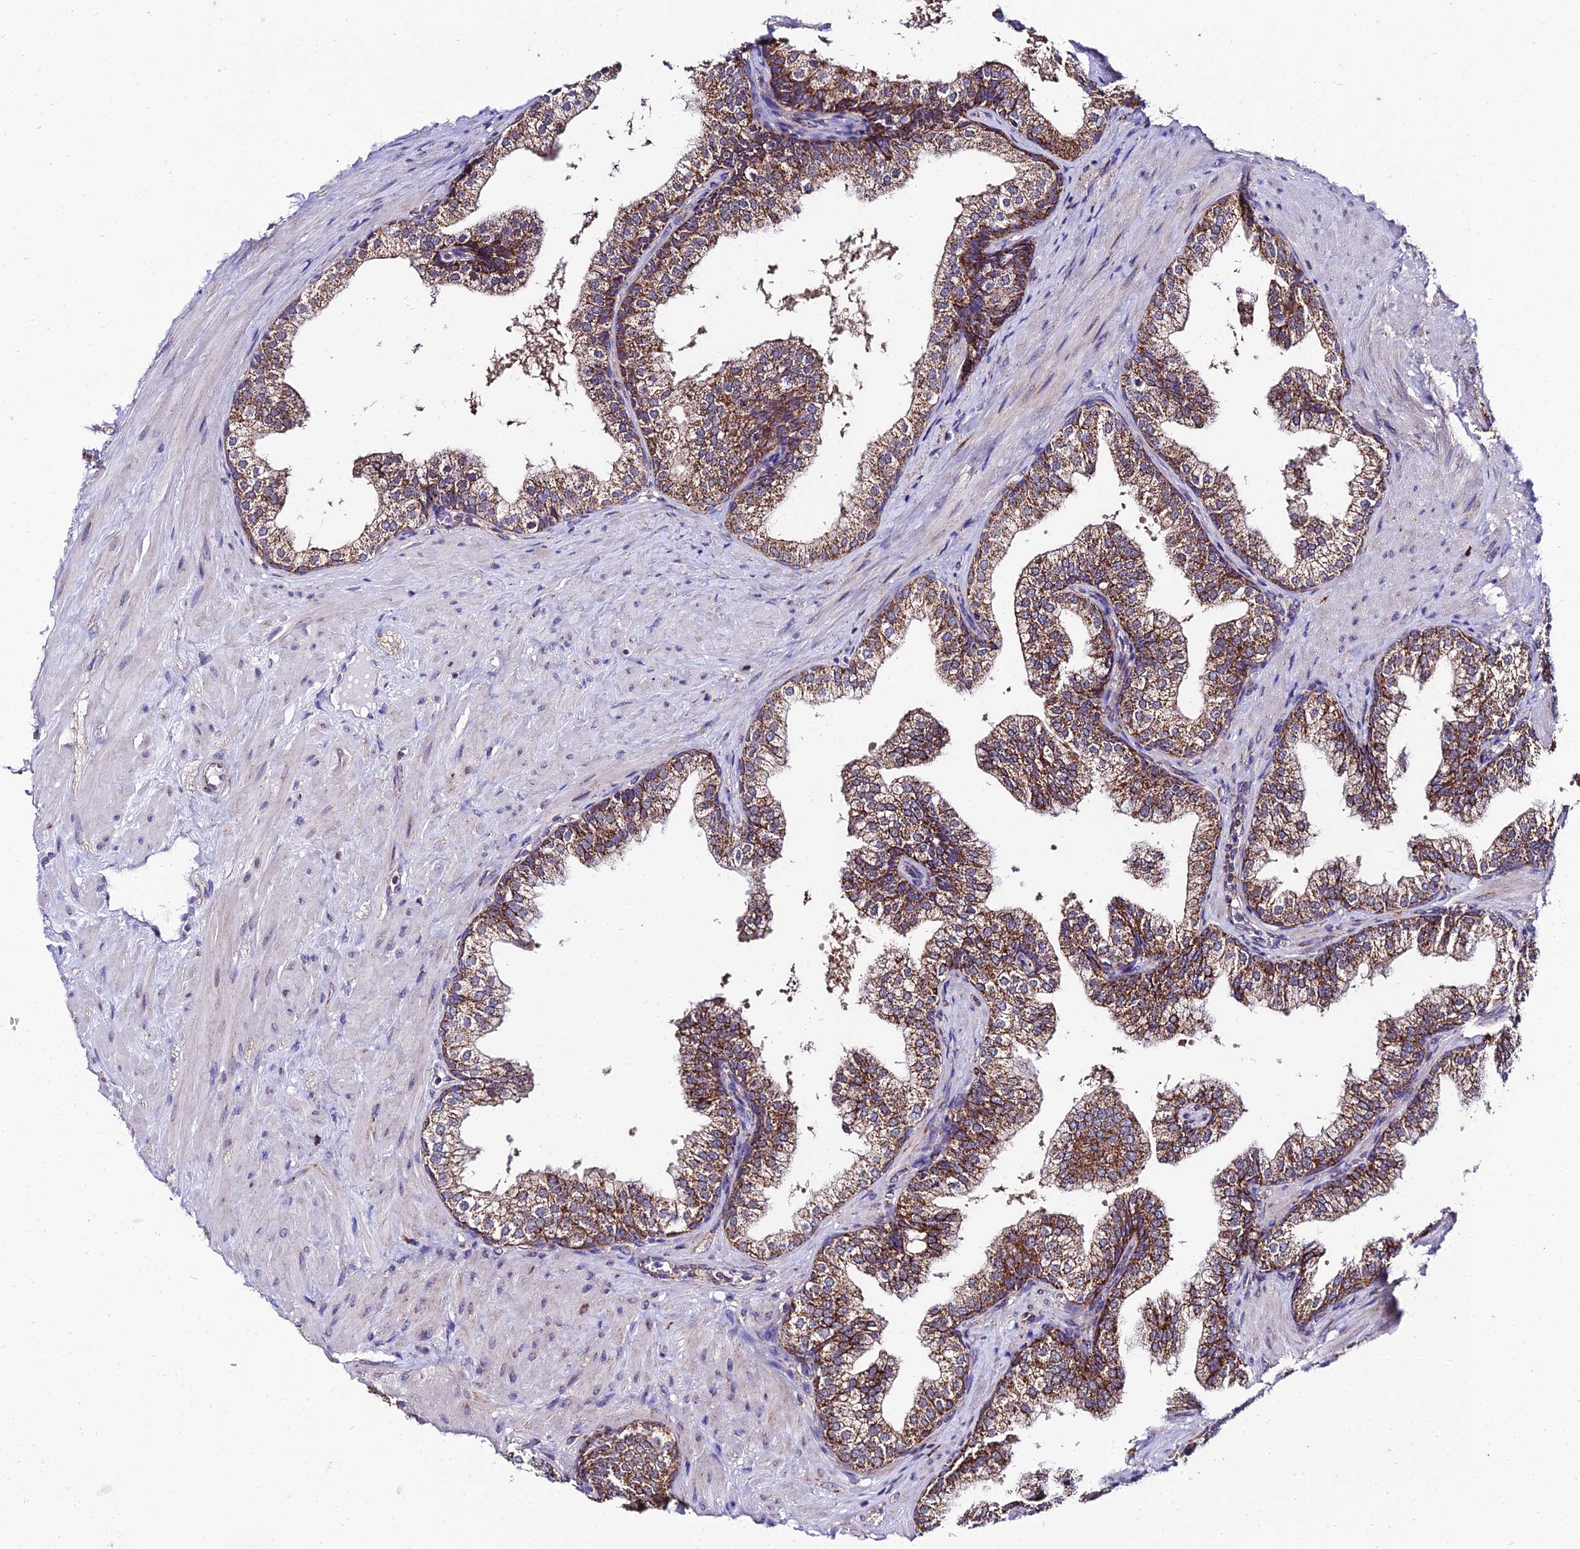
{"staining": {"intensity": "moderate", "quantity": ">75%", "location": "cytoplasmic/membranous"}, "tissue": "prostate", "cell_type": "Glandular cells", "image_type": "normal", "snomed": [{"axis": "morphology", "description": "Normal tissue, NOS"}, {"axis": "topography", "description": "Prostate"}], "caption": "High-power microscopy captured an IHC micrograph of normal prostate, revealing moderate cytoplasmic/membranous expression in approximately >75% of glandular cells.", "gene": "PSMD2", "patient": {"sex": "male", "age": 60}}